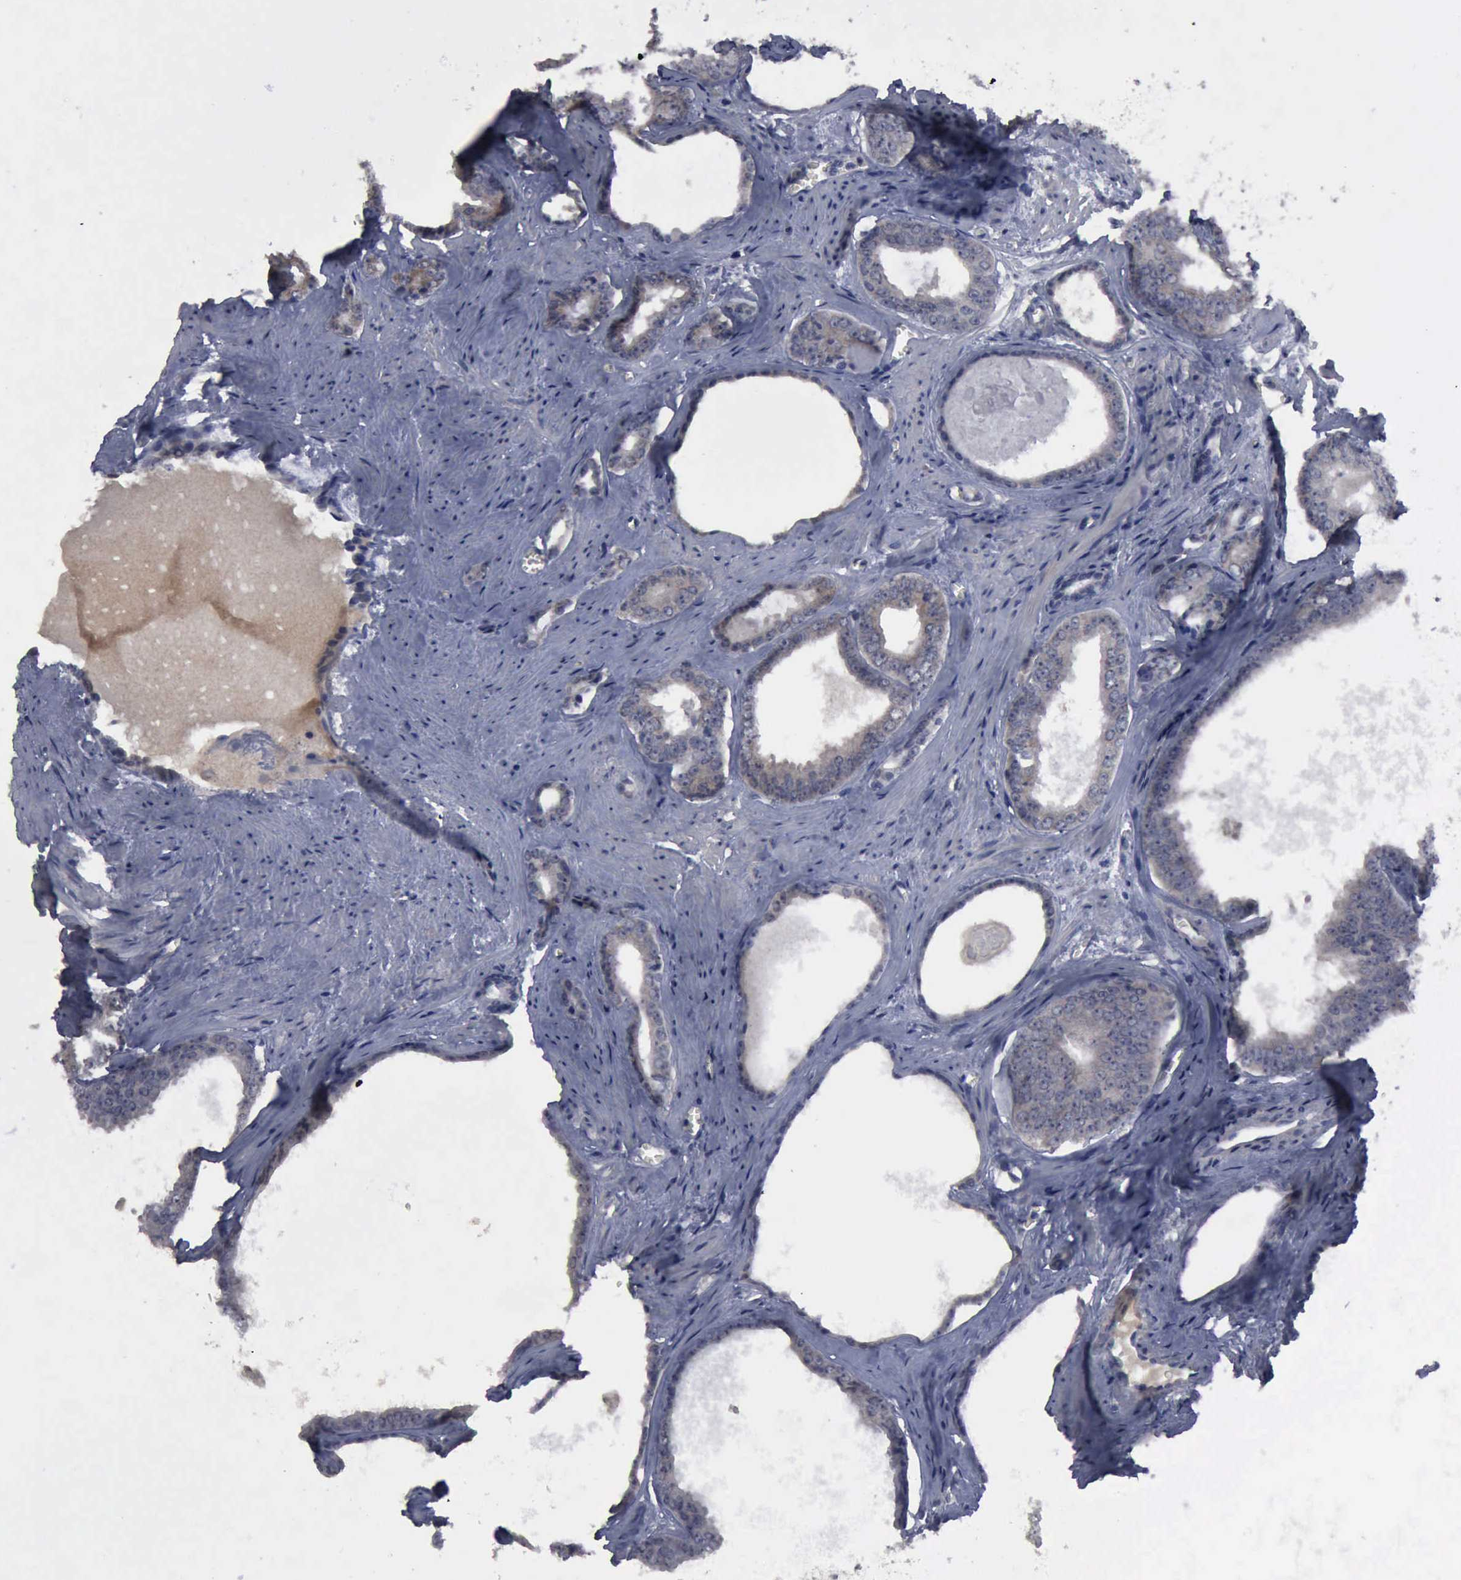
{"staining": {"intensity": "negative", "quantity": "none", "location": "none"}, "tissue": "prostate cancer", "cell_type": "Tumor cells", "image_type": "cancer", "snomed": [{"axis": "morphology", "description": "Adenocarcinoma, Medium grade"}, {"axis": "topography", "description": "Prostate"}], "caption": "Histopathology image shows no protein staining in tumor cells of prostate cancer tissue.", "gene": "MYO18B", "patient": {"sex": "male", "age": 79}}